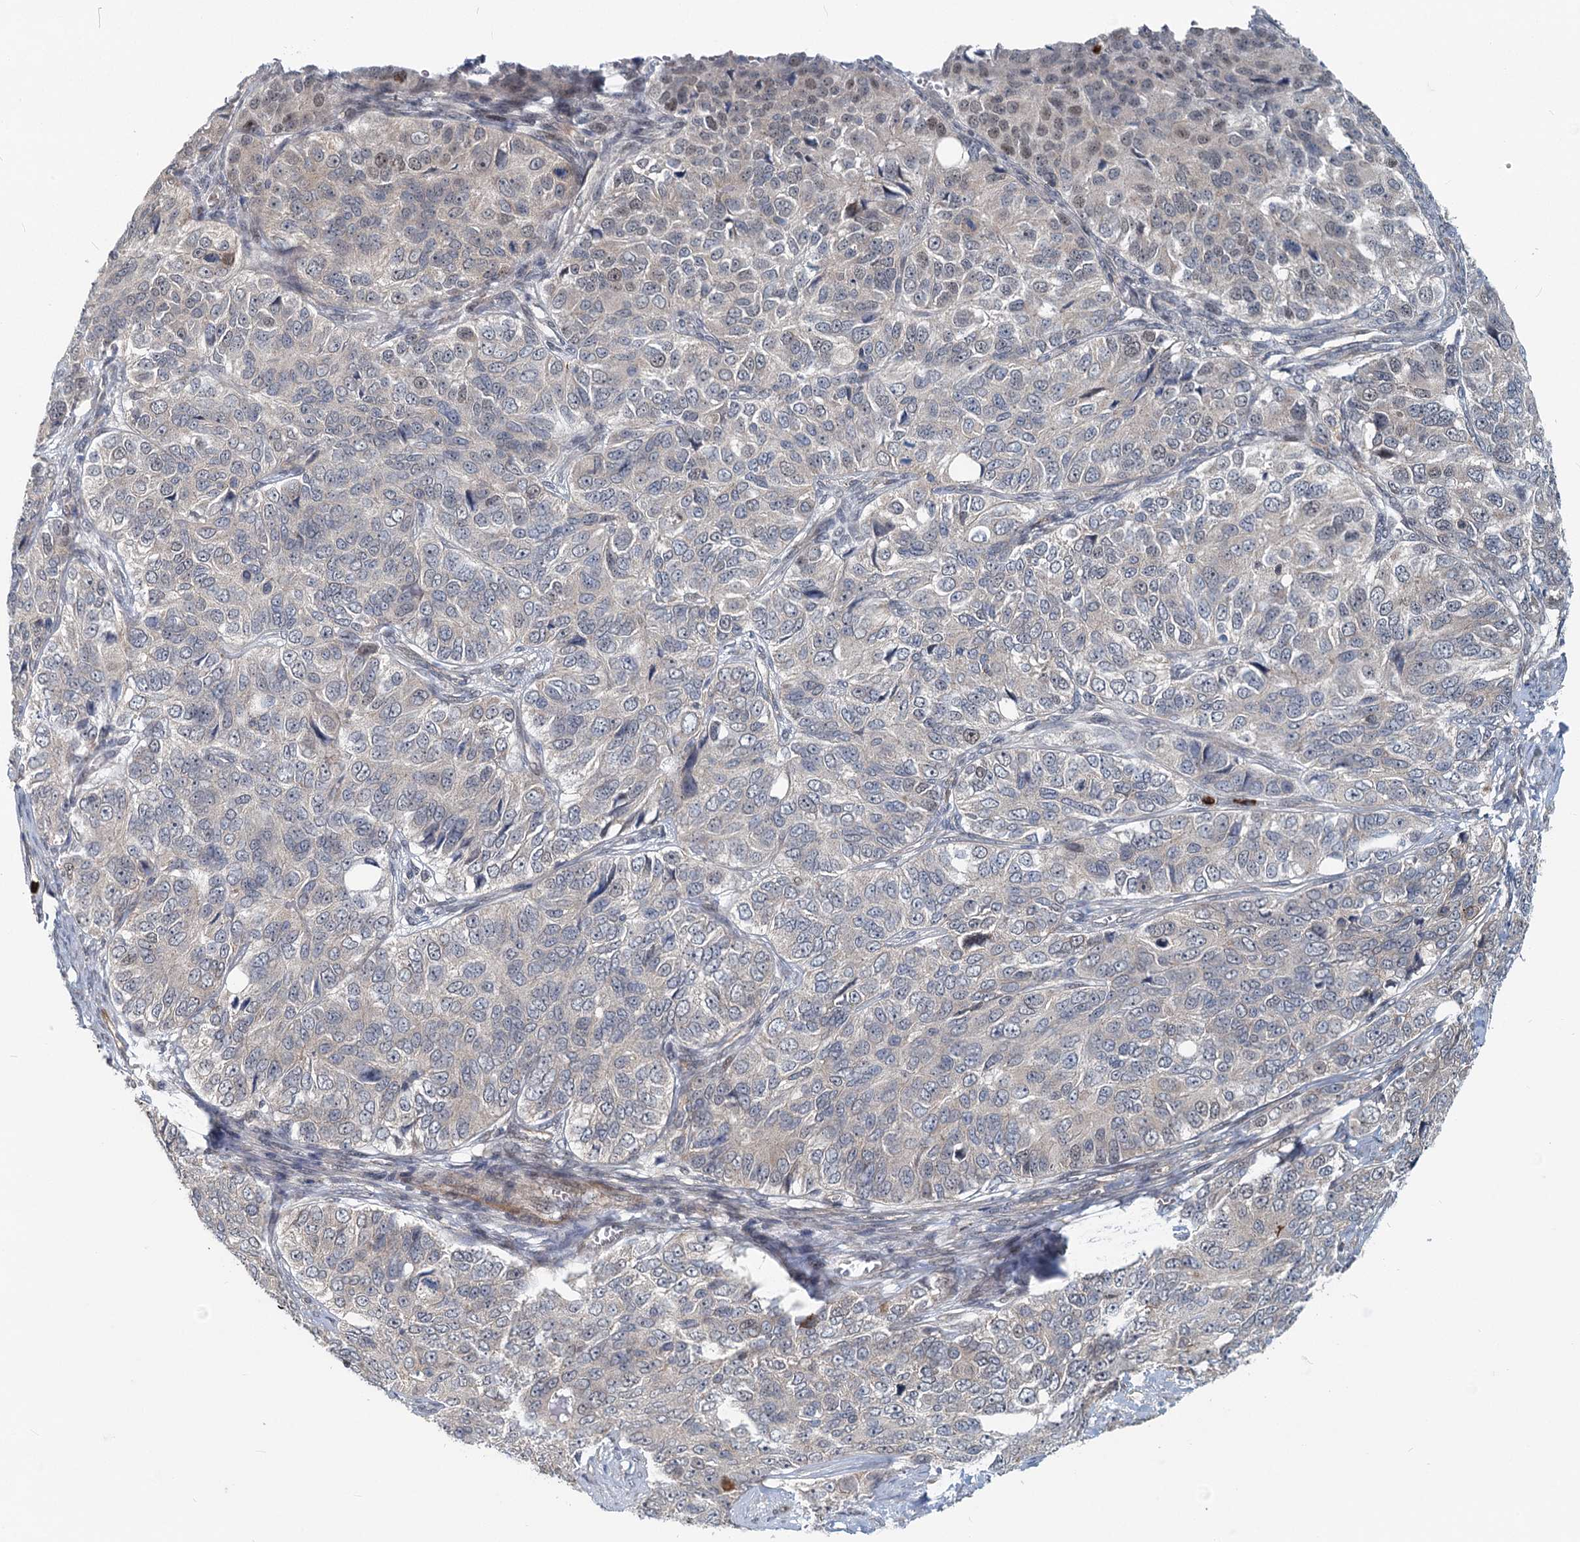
{"staining": {"intensity": "weak", "quantity": "<25%", "location": "cytoplasmic/membranous"}, "tissue": "ovarian cancer", "cell_type": "Tumor cells", "image_type": "cancer", "snomed": [{"axis": "morphology", "description": "Carcinoma, endometroid"}, {"axis": "topography", "description": "Ovary"}], "caption": "There is no significant staining in tumor cells of ovarian endometroid carcinoma. Brightfield microscopy of IHC stained with DAB (3,3'-diaminobenzidine) (brown) and hematoxylin (blue), captured at high magnification.", "gene": "ADCY2", "patient": {"sex": "female", "age": 51}}